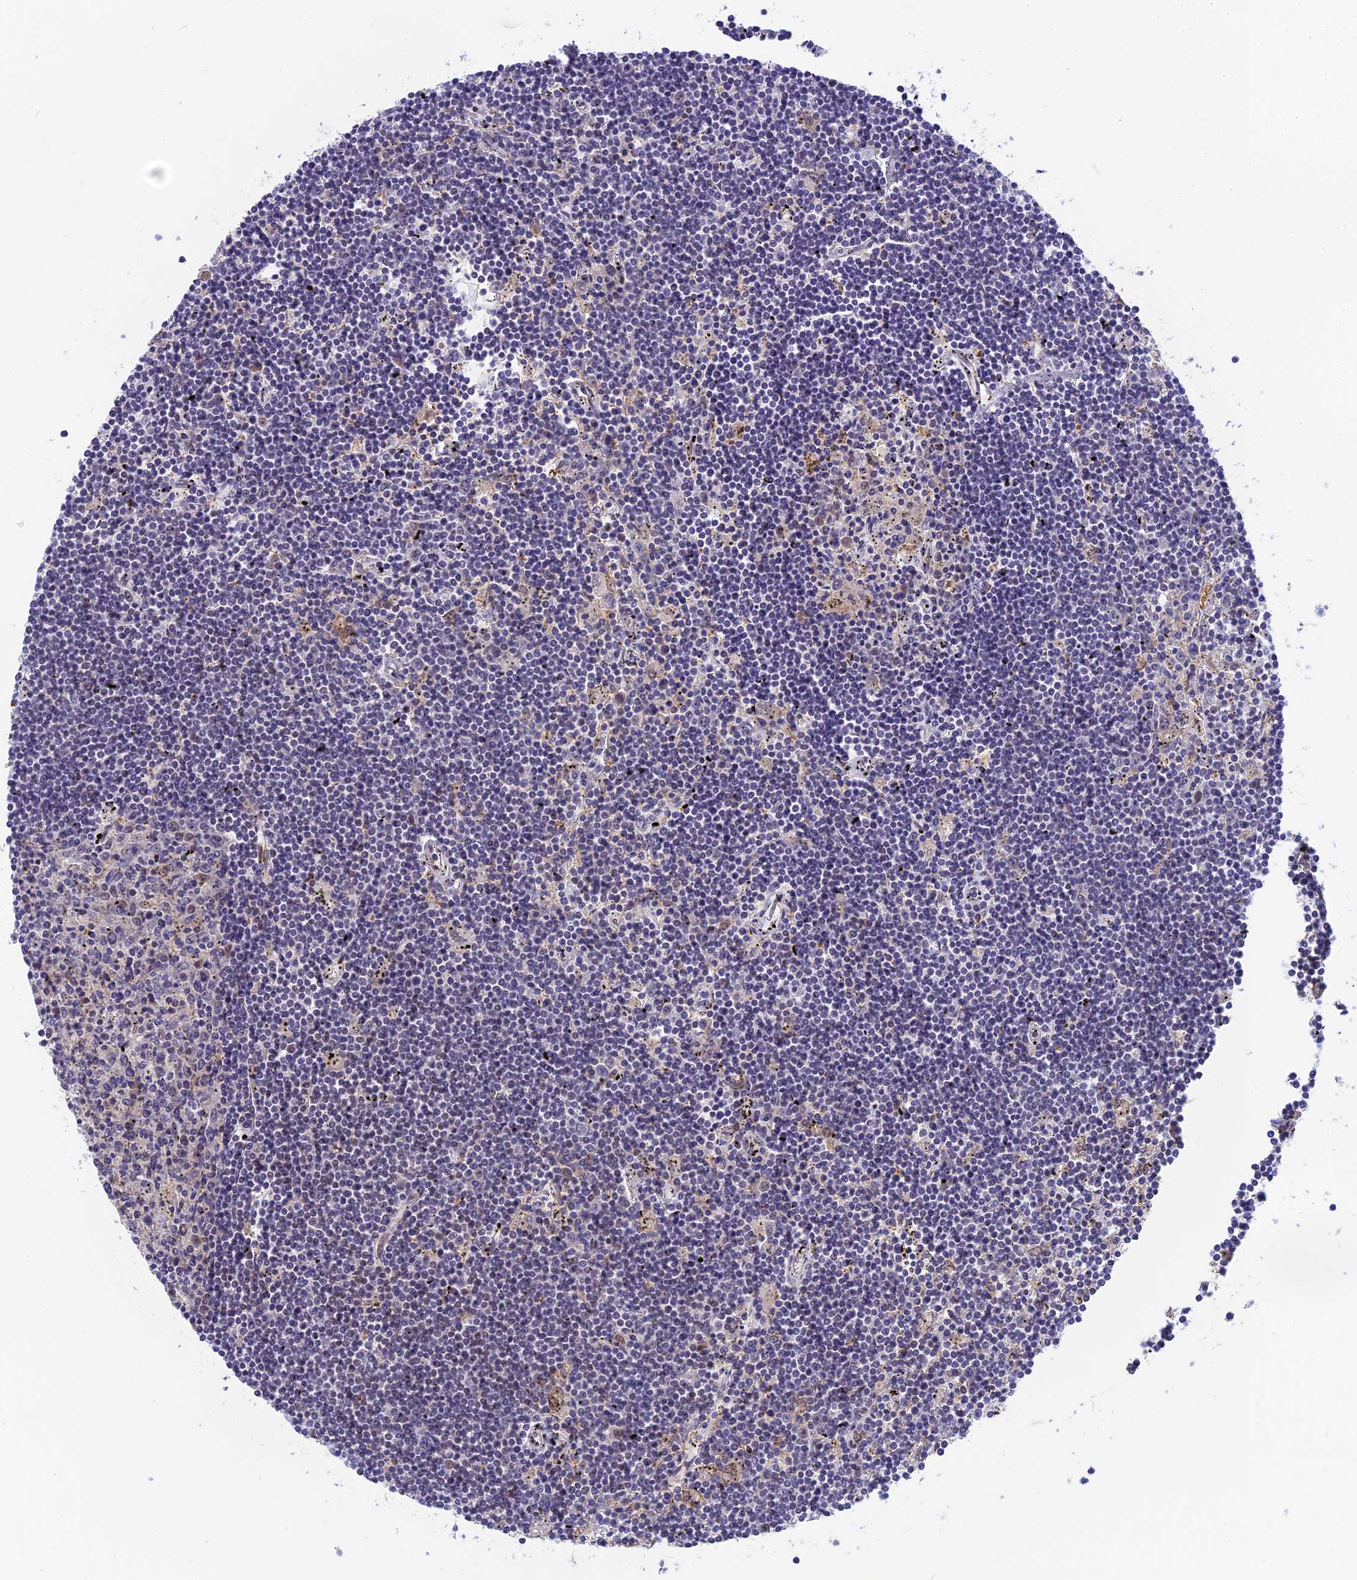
{"staining": {"intensity": "negative", "quantity": "none", "location": "none"}, "tissue": "lymphoma", "cell_type": "Tumor cells", "image_type": "cancer", "snomed": [{"axis": "morphology", "description": "Malignant lymphoma, non-Hodgkin's type, Low grade"}, {"axis": "topography", "description": "Spleen"}], "caption": "High power microscopy image of an IHC micrograph of lymphoma, revealing no significant staining in tumor cells.", "gene": "CMC1", "patient": {"sex": "male", "age": 76}}